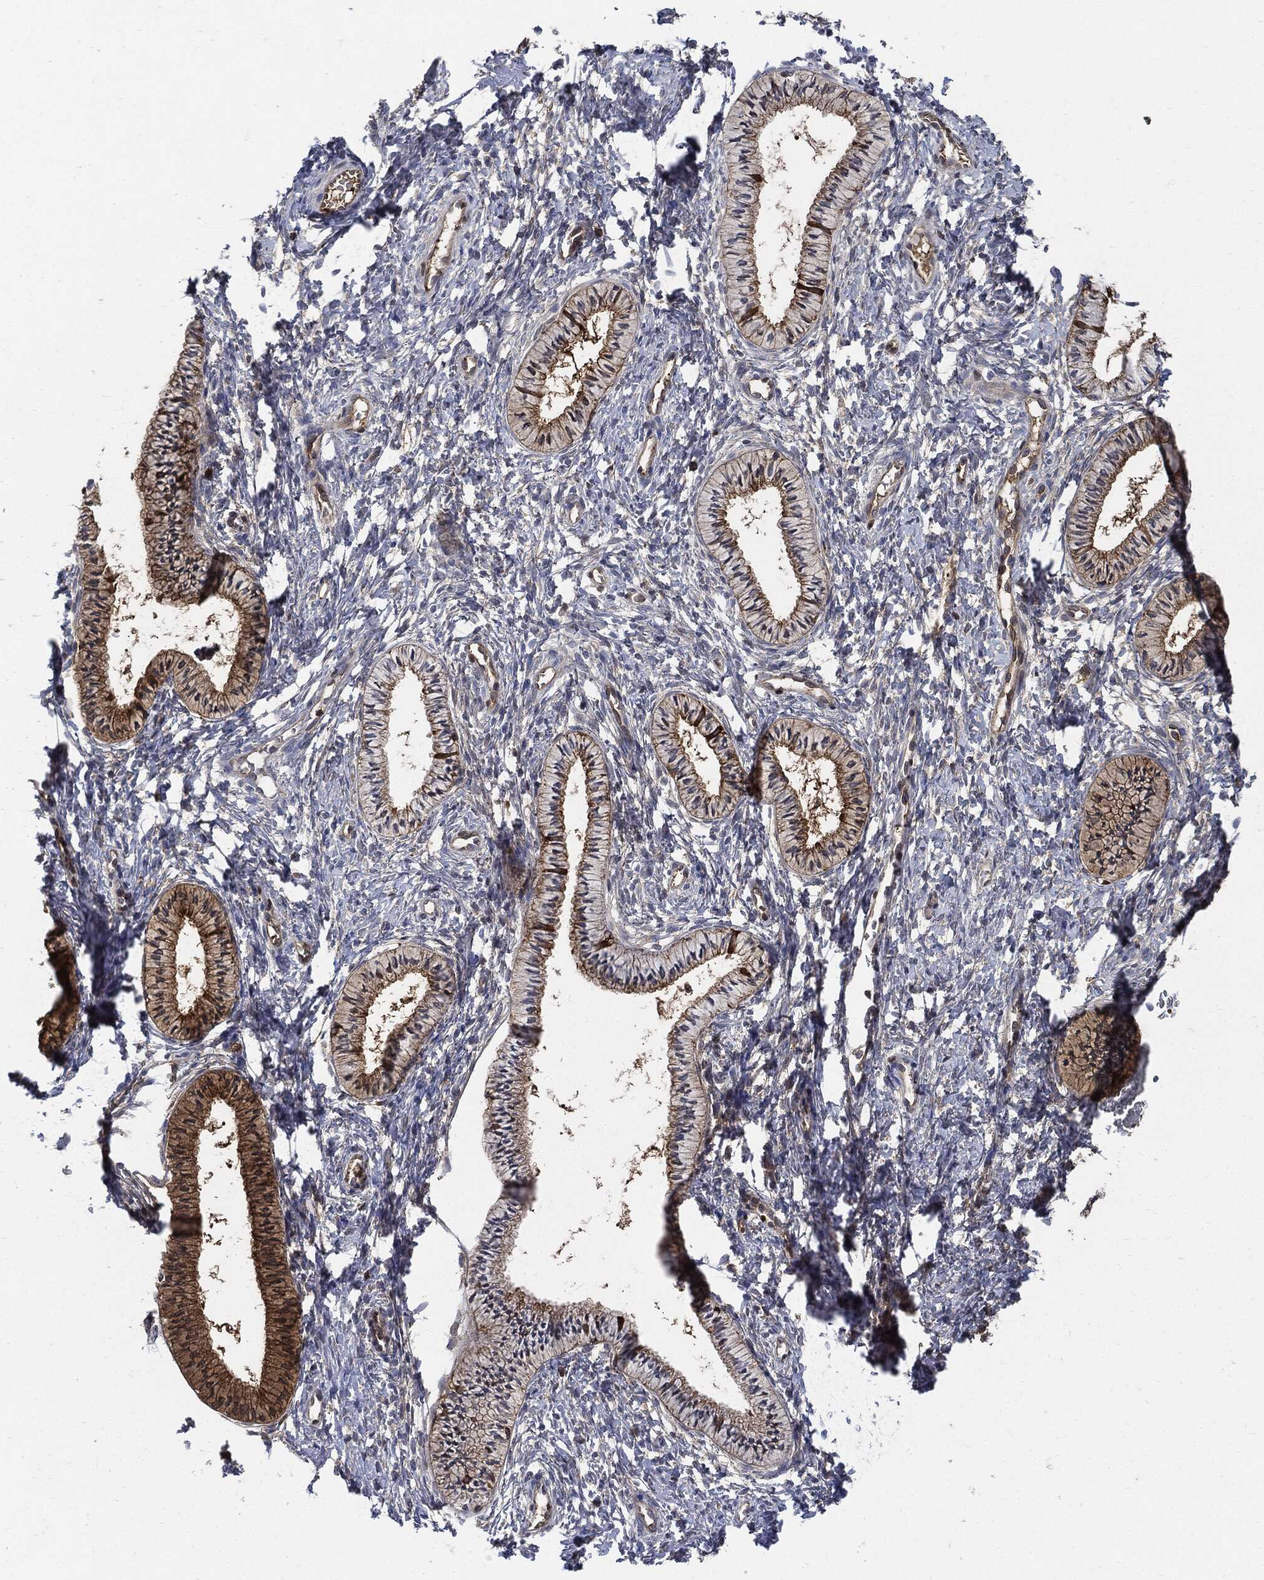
{"staining": {"intensity": "moderate", "quantity": "25%-75%", "location": "cytoplasmic/membranous"}, "tissue": "cervix", "cell_type": "Glandular cells", "image_type": "normal", "snomed": [{"axis": "morphology", "description": "Normal tissue, NOS"}, {"axis": "topography", "description": "Cervix"}], "caption": "About 25%-75% of glandular cells in unremarkable human cervix display moderate cytoplasmic/membranous protein expression as visualized by brown immunohistochemical staining.", "gene": "XPNPEP1", "patient": {"sex": "female", "age": 39}}